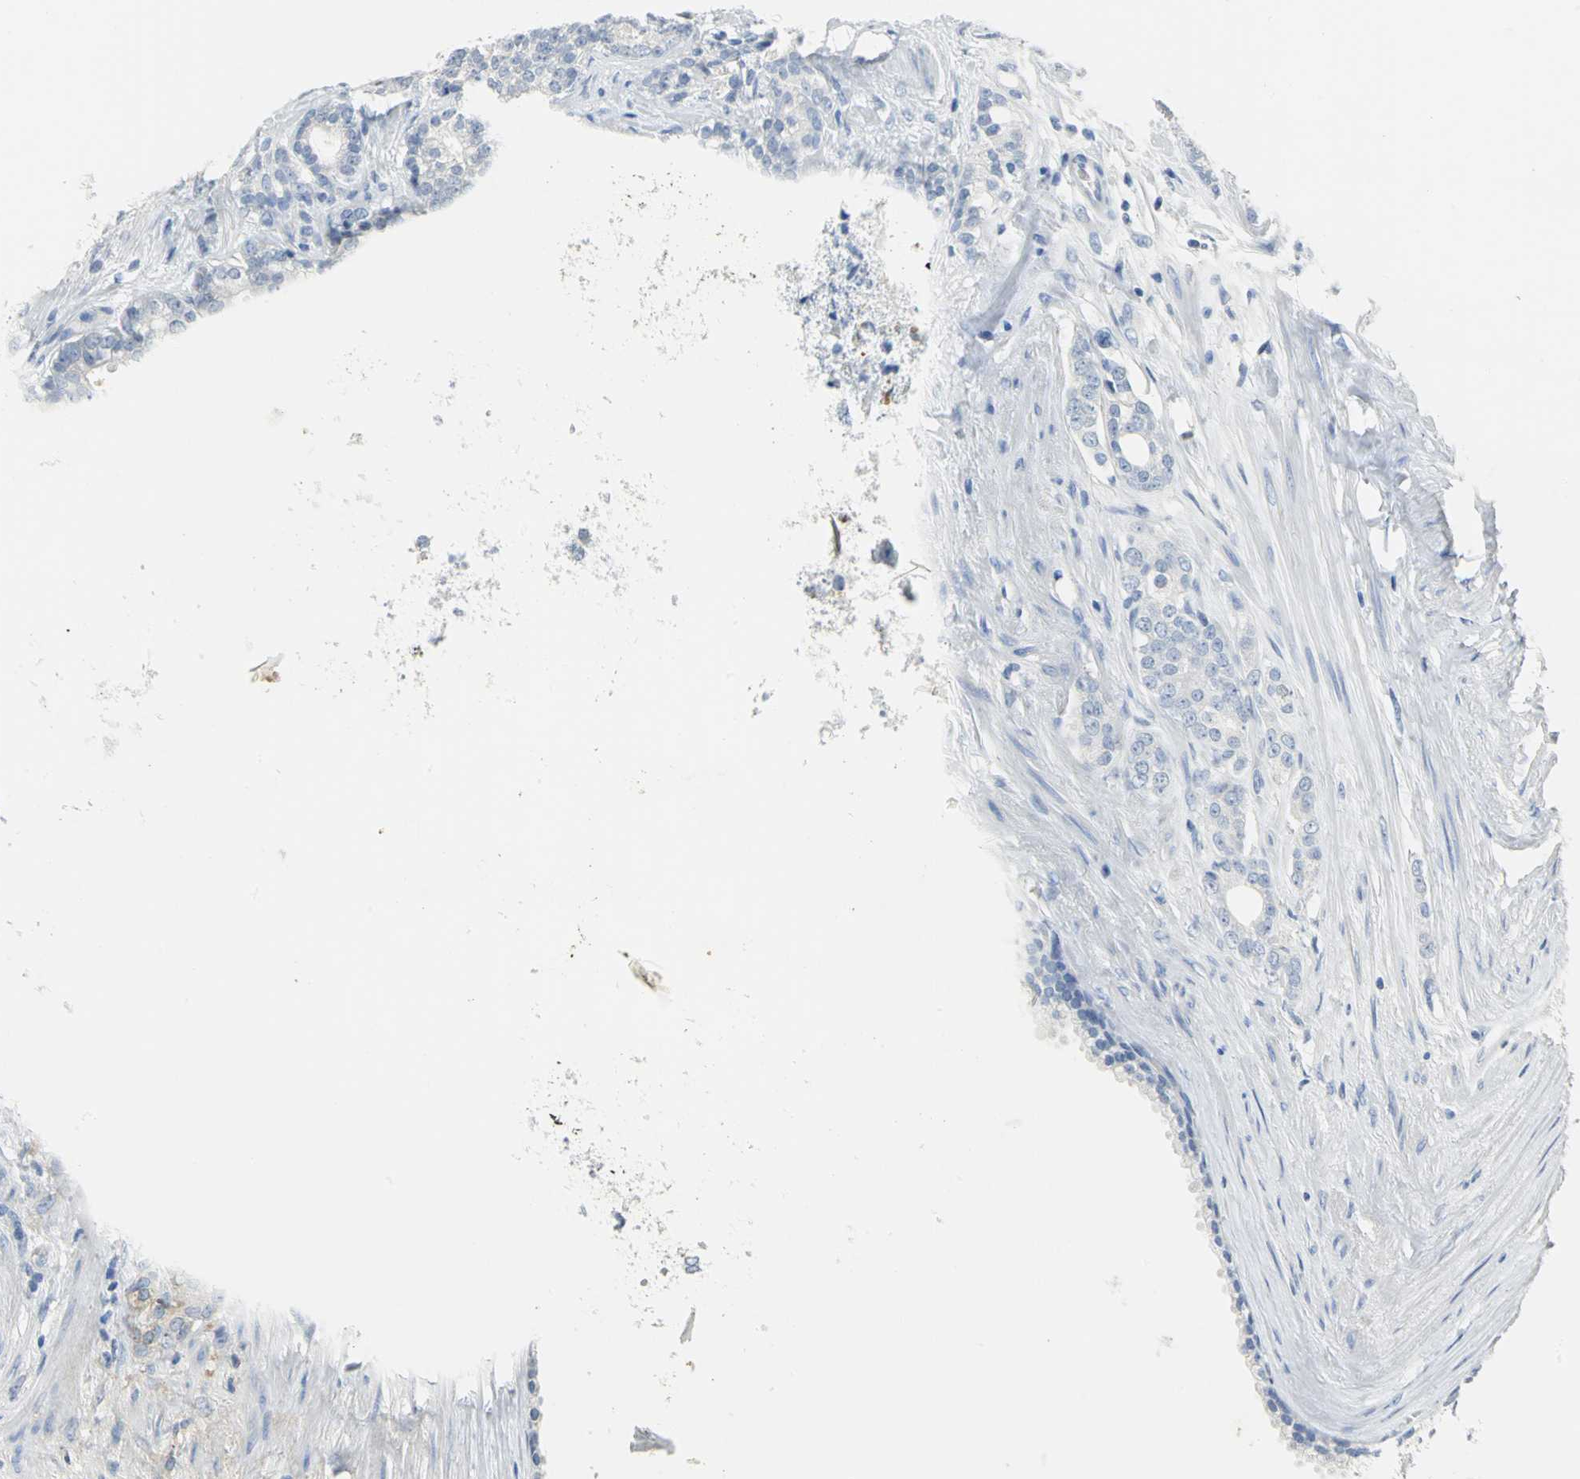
{"staining": {"intensity": "negative", "quantity": "none", "location": "none"}, "tissue": "prostate cancer", "cell_type": "Tumor cells", "image_type": "cancer", "snomed": [{"axis": "morphology", "description": "Adenocarcinoma, Low grade"}, {"axis": "topography", "description": "Prostate"}], "caption": "Human prostate cancer (low-grade adenocarcinoma) stained for a protein using immunohistochemistry (IHC) shows no staining in tumor cells.", "gene": "CA3", "patient": {"sex": "male", "age": 71}}